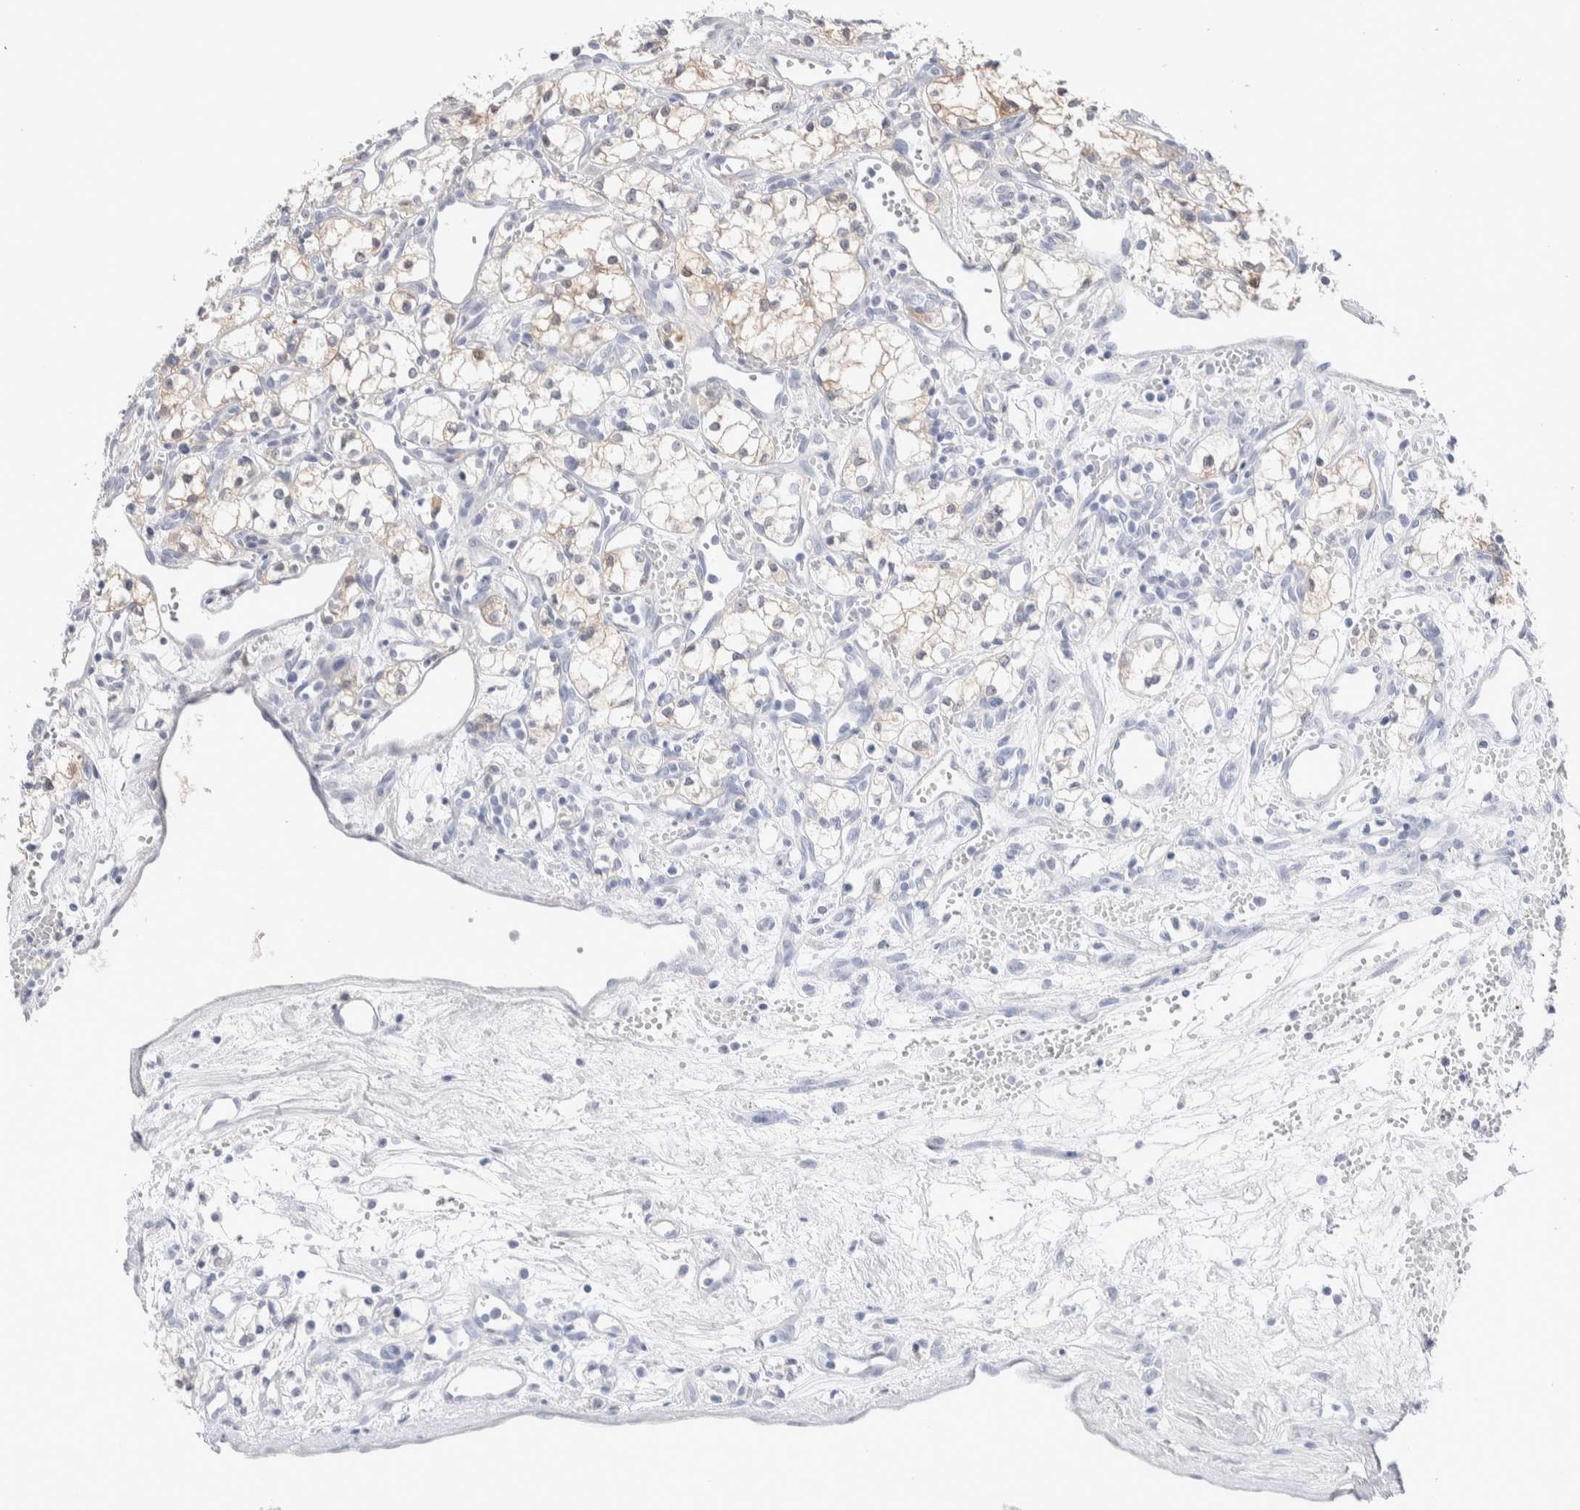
{"staining": {"intensity": "weak", "quantity": "<25%", "location": "cytoplasmic/membranous"}, "tissue": "renal cancer", "cell_type": "Tumor cells", "image_type": "cancer", "snomed": [{"axis": "morphology", "description": "Adenocarcinoma, NOS"}, {"axis": "topography", "description": "Kidney"}], "caption": "An immunohistochemistry (IHC) image of adenocarcinoma (renal) is shown. There is no staining in tumor cells of adenocarcinoma (renal). (Brightfield microscopy of DAB immunohistochemistry (IHC) at high magnification).", "gene": "GDA", "patient": {"sex": "male", "age": 59}}